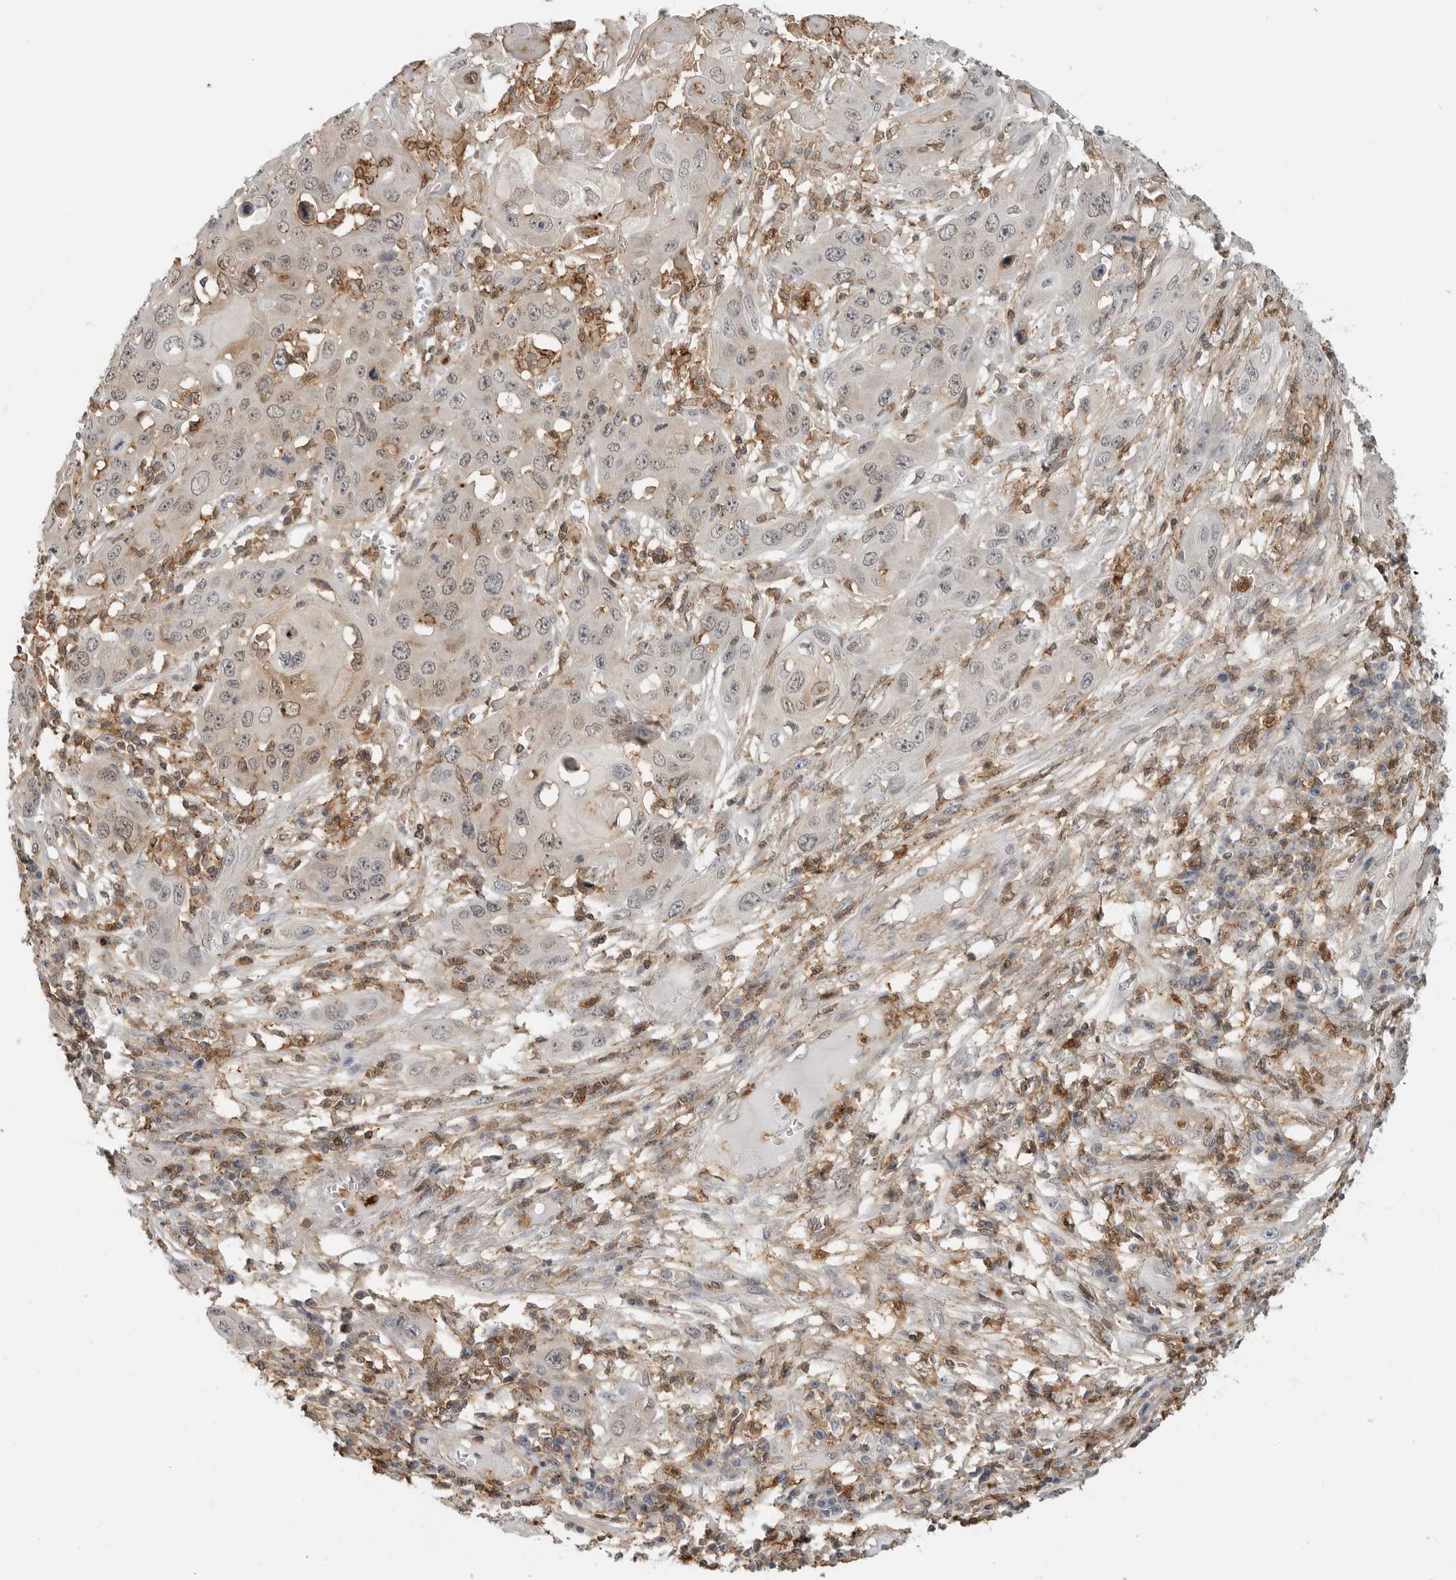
{"staining": {"intensity": "negative", "quantity": "none", "location": "none"}, "tissue": "skin cancer", "cell_type": "Tumor cells", "image_type": "cancer", "snomed": [{"axis": "morphology", "description": "Squamous cell carcinoma, NOS"}, {"axis": "topography", "description": "Skin"}], "caption": "A histopathology image of skin squamous cell carcinoma stained for a protein demonstrates no brown staining in tumor cells.", "gene": "ANXA11", "patient": {"sex": "male", "age": 55}}